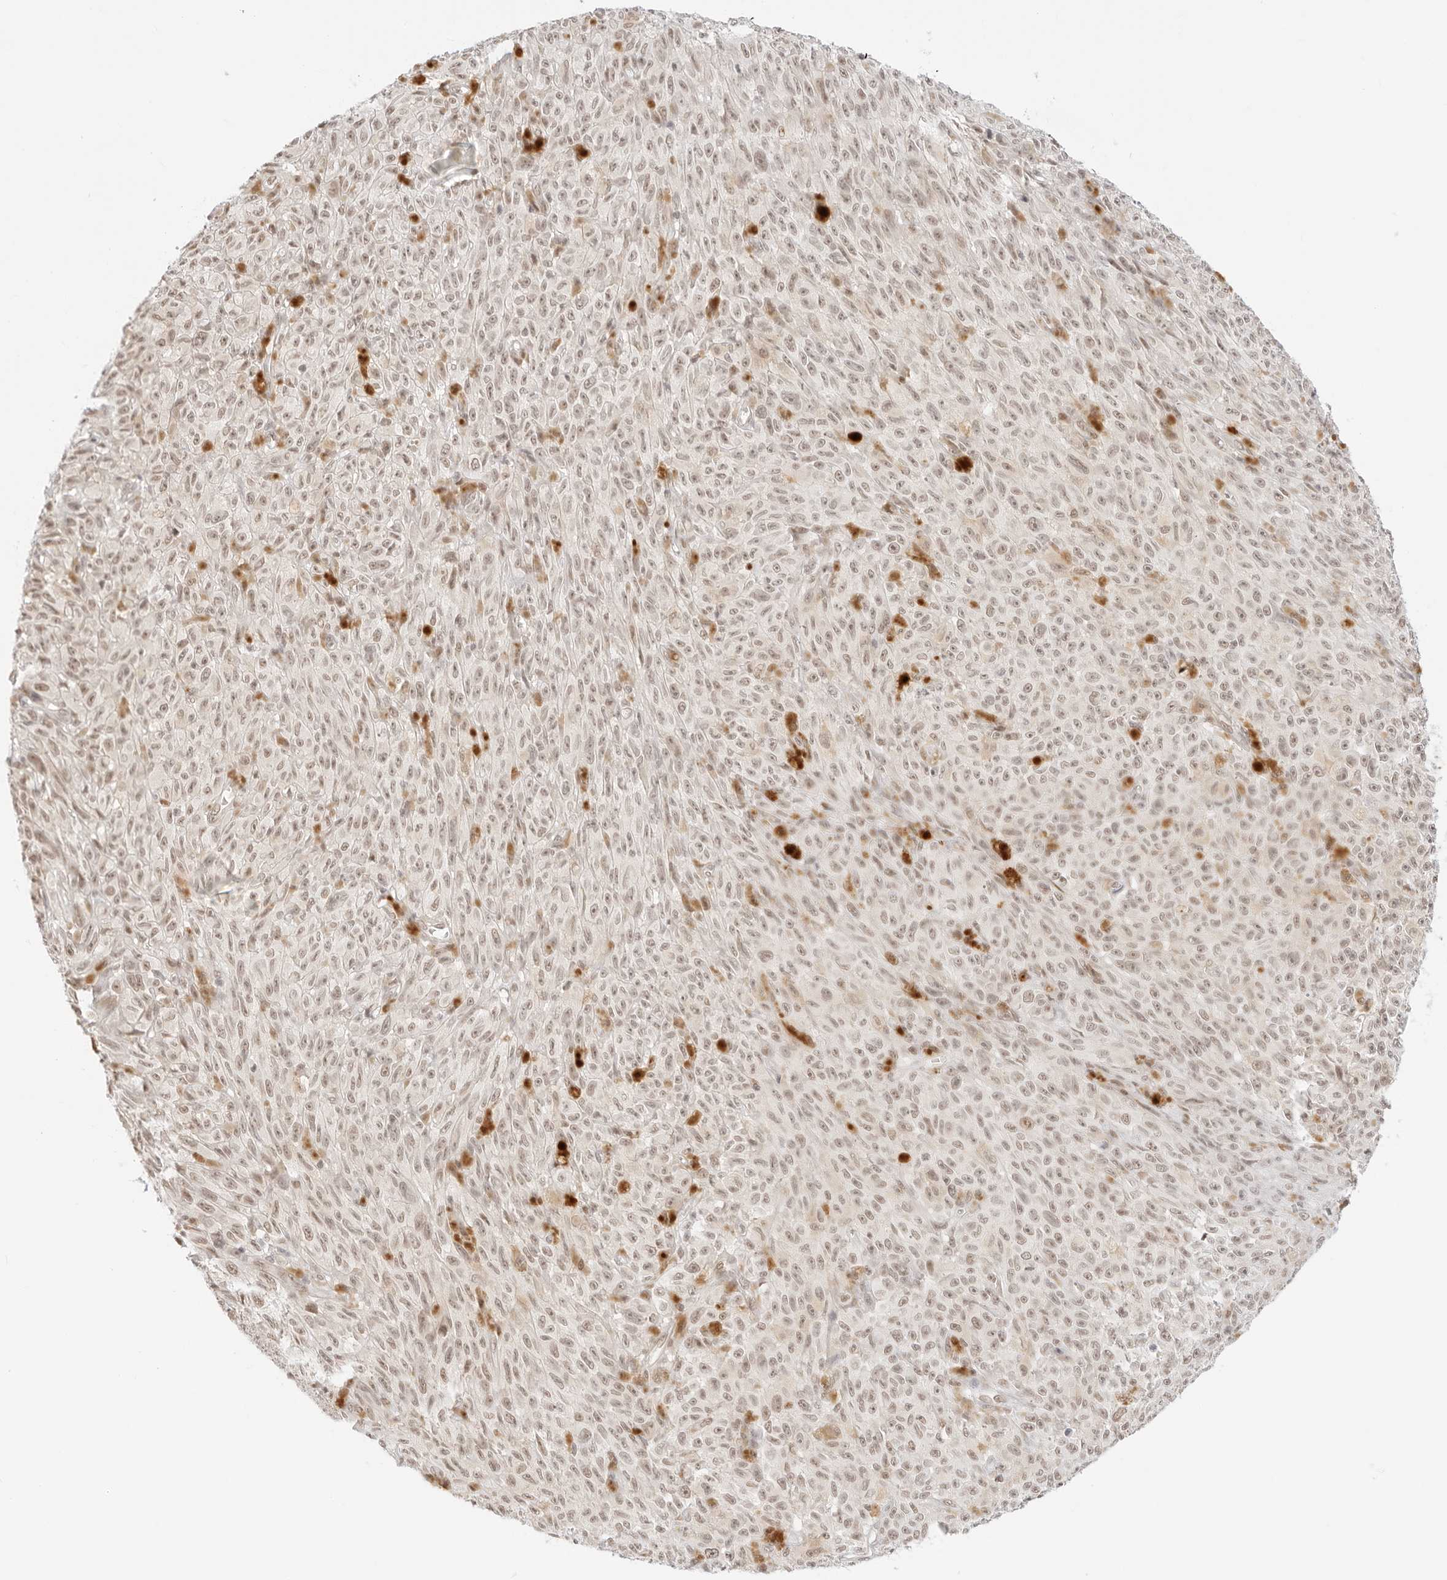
{"staining": {"intensity": "weak", "quantity": ">75%", "location": "nuclear"}, "tissue": "melanoma", "cell_type": "Tumor cells", "image_type": "cancer", "snomed": [{"axis": "morphology", "description": "Malignant melanoma, NOS"}, {"axis": "topography", "description": "Skin"}], "caption": "High-magnification brightfield microscopy of malignant melanoma stained with DAB (brown) and counterstained with hematoxylin (blue). tumor cells exhibit weak nuclear expression is present in about>75% of cells.", "gene": "ITGA6", "patient": {"sex": "female", "age": 82}}